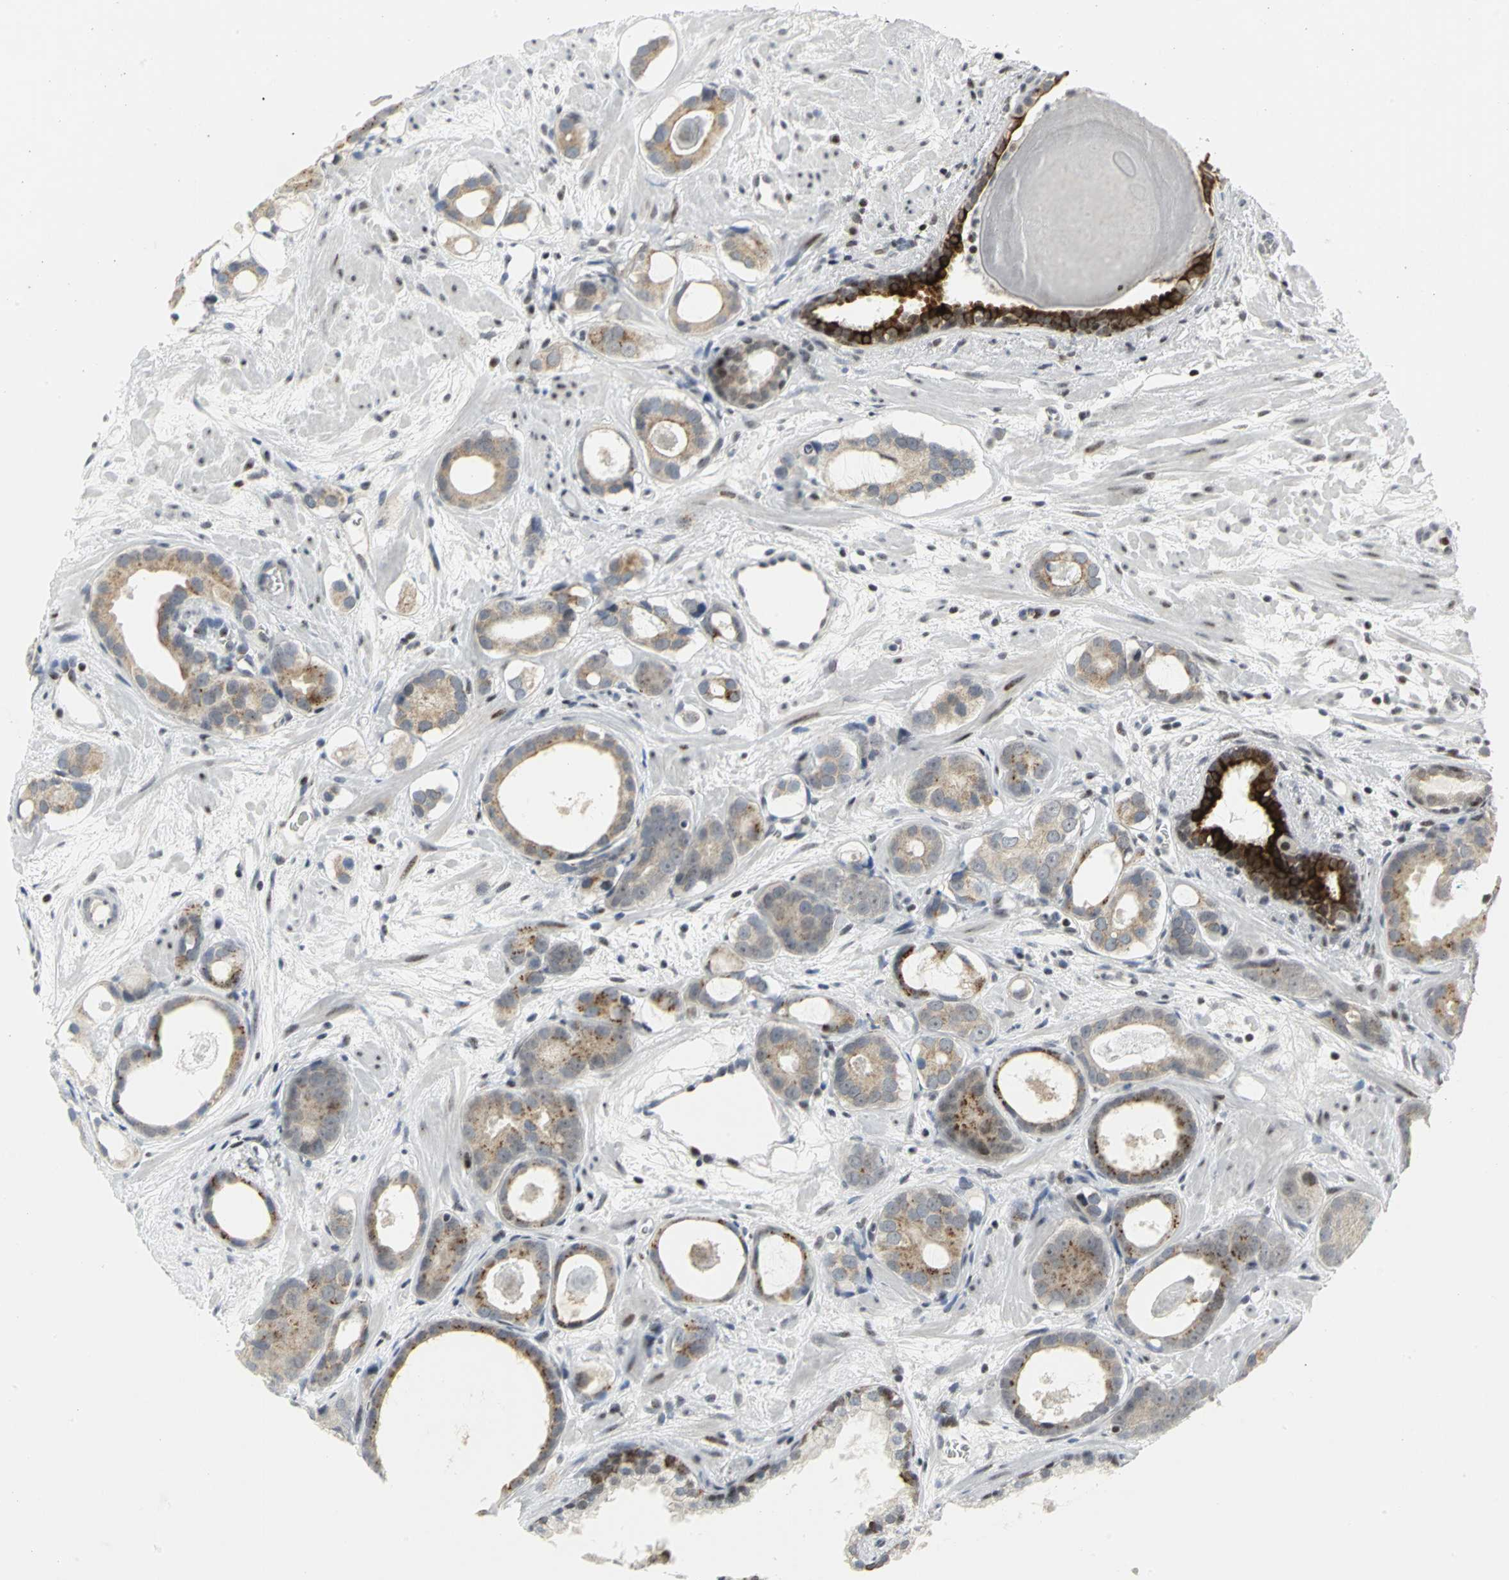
{"staining": {"intensity": "weak", "quantity": "25%-75%", "location": "cytoplasmic/membranous"}, "tissue": "prostate cancer", "cell_type": "Tumor cells", "image_type": "cancer", "snomed": [{"axis": "morphology", "description": "Adenocarcinoma, Low grade"}, {"axis": "topography", "description": "Prostate"}], "caption": "This is an image of IHC staining of prostate cancer, which shows weak staining in the cytoplasmic/membranous of tumor cells.", "gene": "RPA1", "patient": {"sex": "male", "age": 57}}